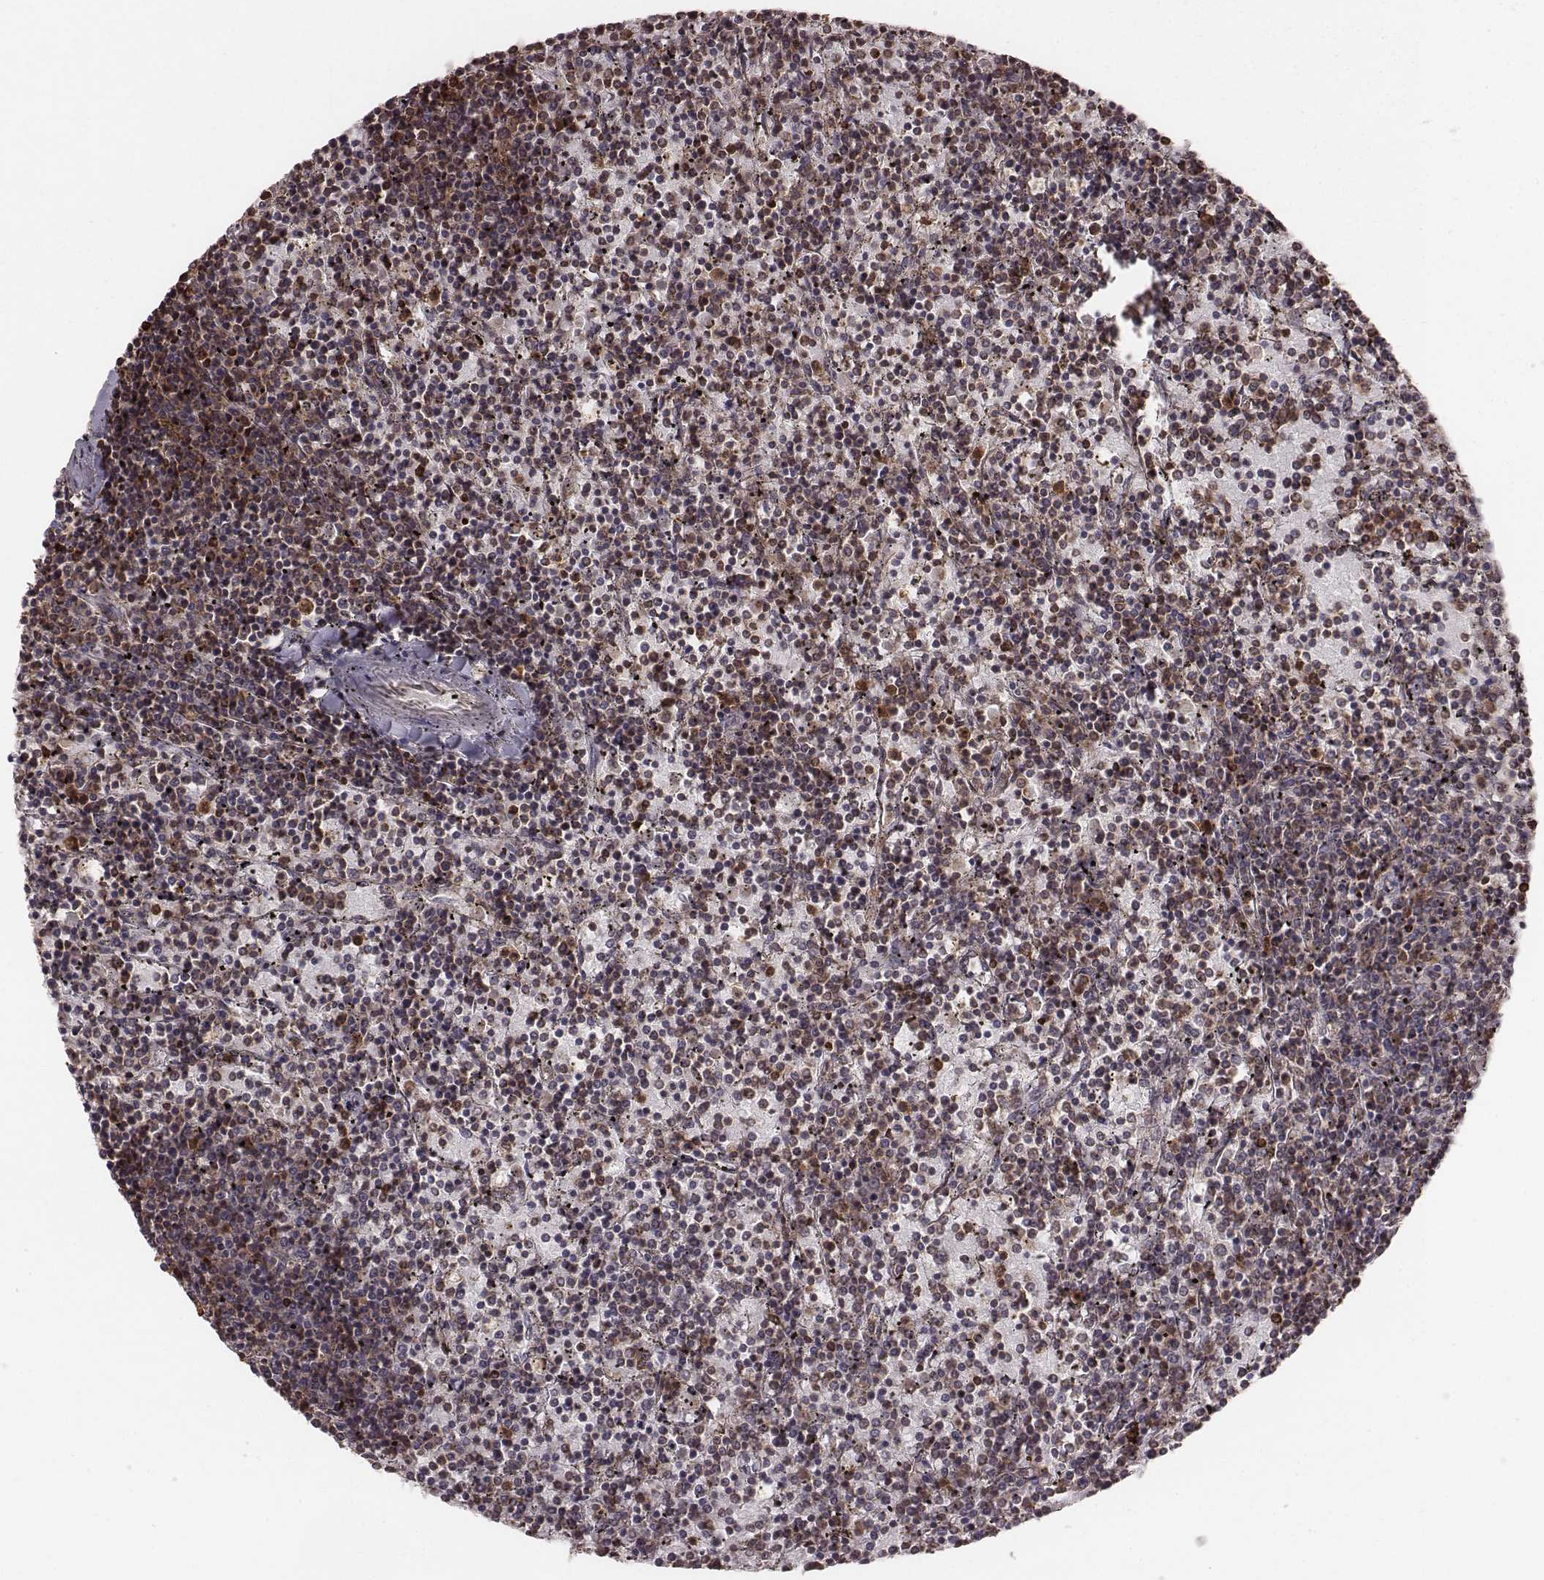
{"staining": {"intensity": "moderate", "quantity": ">75%", "location": "cytoplasmic/membranous"}, "tissue": "lymphoma", "cell_type": "Tumor cells", "image_type": "cancer", "snomed": [{"axis": "morphology", "description": "Malignant lymphoma, non-Hodgkin's type, Low grade"}, {"axis": "topography", "description": "Spleen"}], "caption": "Protein analysis of lymphoma tissue shows moderate cytoplasmic/membranous expression in about >75% of tumor cells.", "gene": "PDCD2L", "patient": {"sex": "female", "age": 77}}